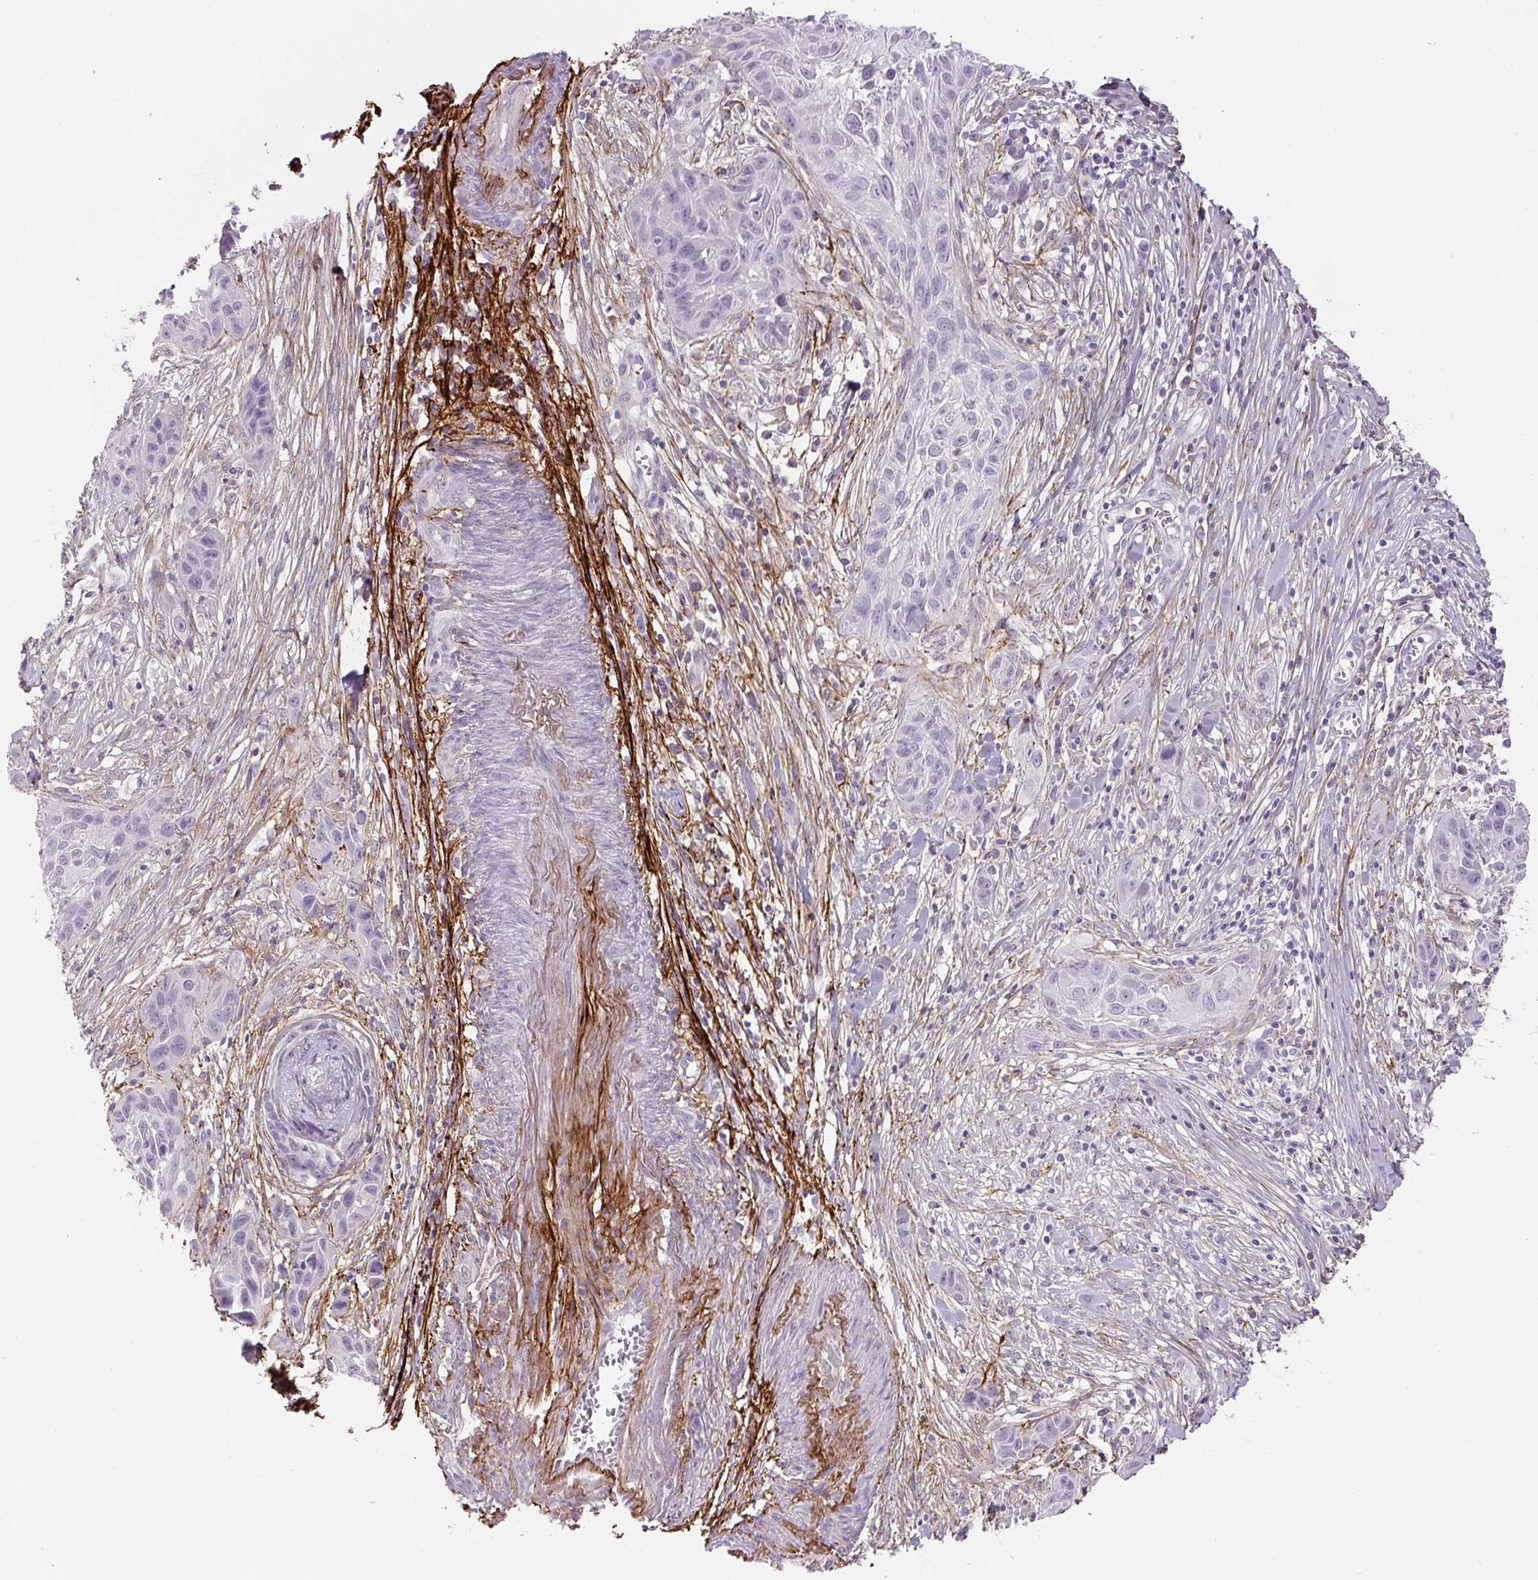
{"staining": {"intensity": "negative", "quantity": "none", "location": "none"}, "tissue": "skin cancer", "cell_type": "Tumor cells", "image_type": "cancer", "snomed": [{"axis": "morphology", "description": "Squamous cell carcinoma, NOS"}, {"axis": "topography", "description": "Skin"}, {"axis": "topography", "description": "Vulva"}], "caption": "This photomicrograph is of skin cancer stained with immunohistochemistry (IHC) to label a protein in brown with the nuclei are counter-stained blue. There is no positivity in tumor cells.", "gene": "FBN1", "patient": {"sex": "female", "age": 83}}